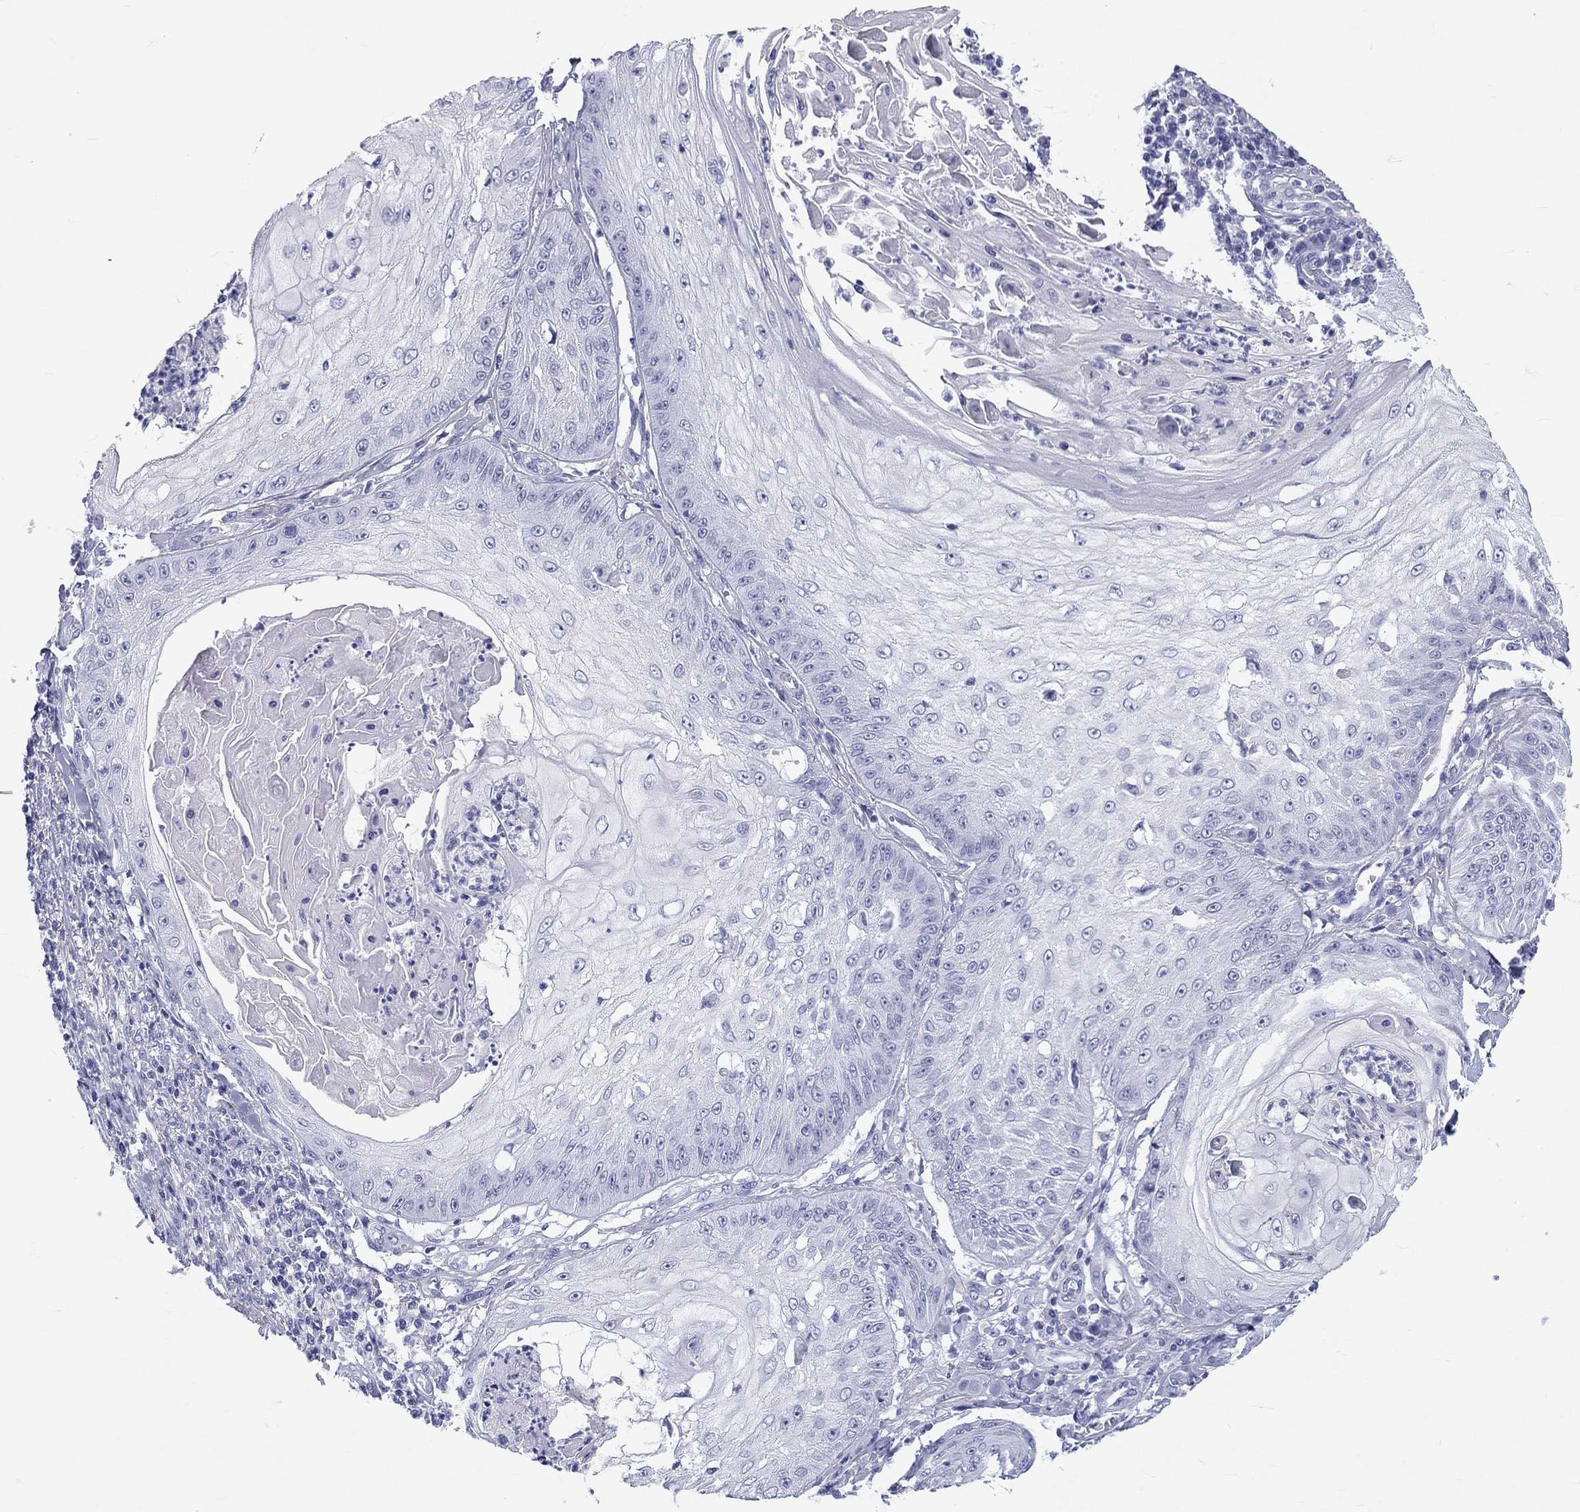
{"staining": {"intensity": "negative", "quantity": "none", "location": "none"}, "tissue": "skin cancer", "cell_type": "Tumor cells", "image_type": "cancer", "snomed": [{"axis": "morphology", "description": "Squamous cell carcinoma, NOS"}, {"axis": "topography", "description": "Skin"}], "caption": "The image displays no staining of tumor cells in skin squamous cell carcinoma.", "gene": "DNALI1", "patient": {"sex": "male", "age": 70}}